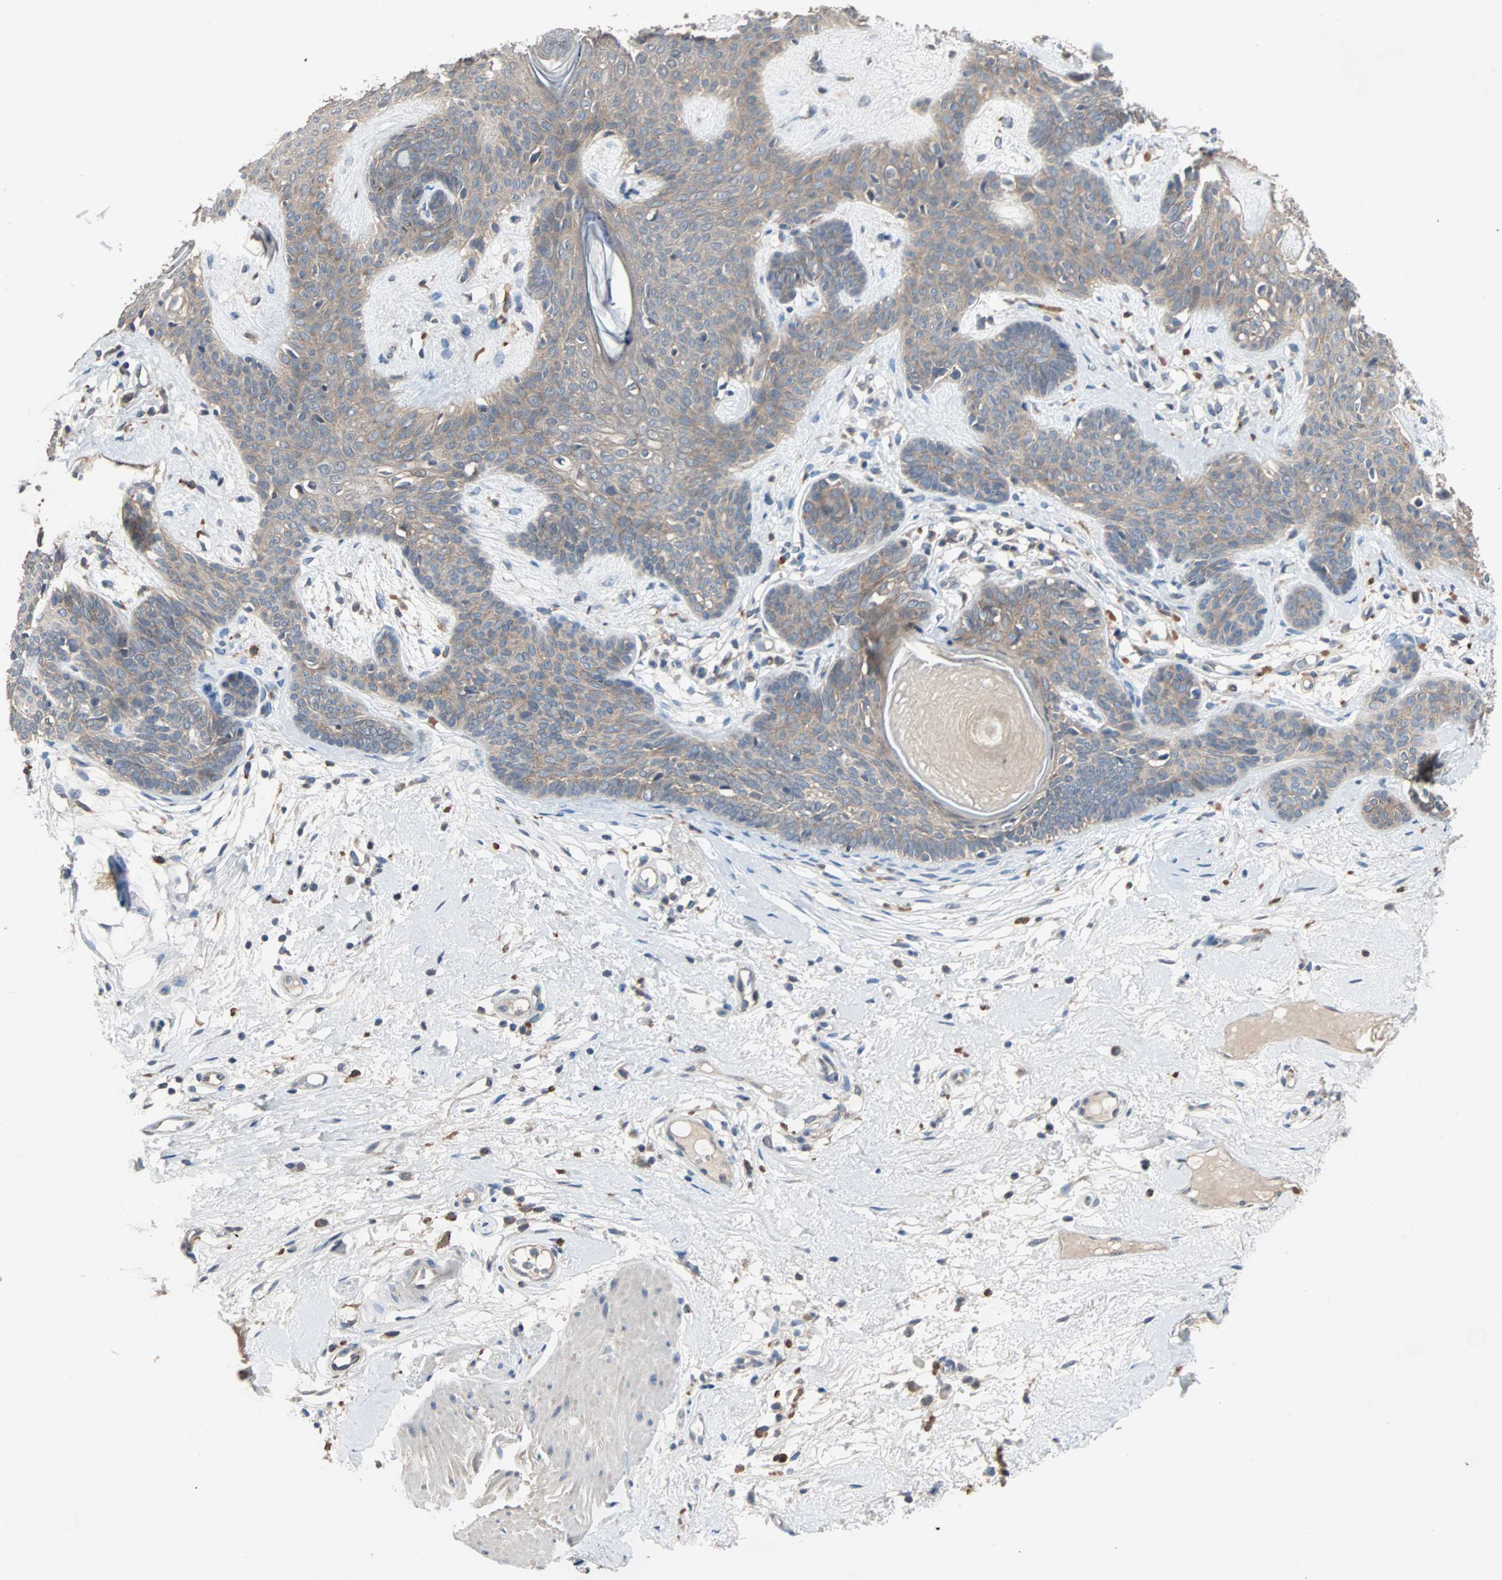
{"staining": {"intensity": "moderate", "quantity": ">75%", "location": "cytoplasmic/membranous"}, "tissue": "skin cancer", "cell_type": "Tumor cells", "image_type": "cancer", "snomed": [{"axis": "morphology", "description": "Developmental malformation"}, {"axis": "morphology", "description": "Basal cell carcinoma"}, {"axis": "topography", "description": "Skin"}], "caption": "This is an image of immunohistochemistry (IHC) staining of skin cancer, which shows moderate expression in the cytoplasmic/membranous of tumor cells.", "gene": "TTF2", "patient": {"sex": "female", "age": 62}}